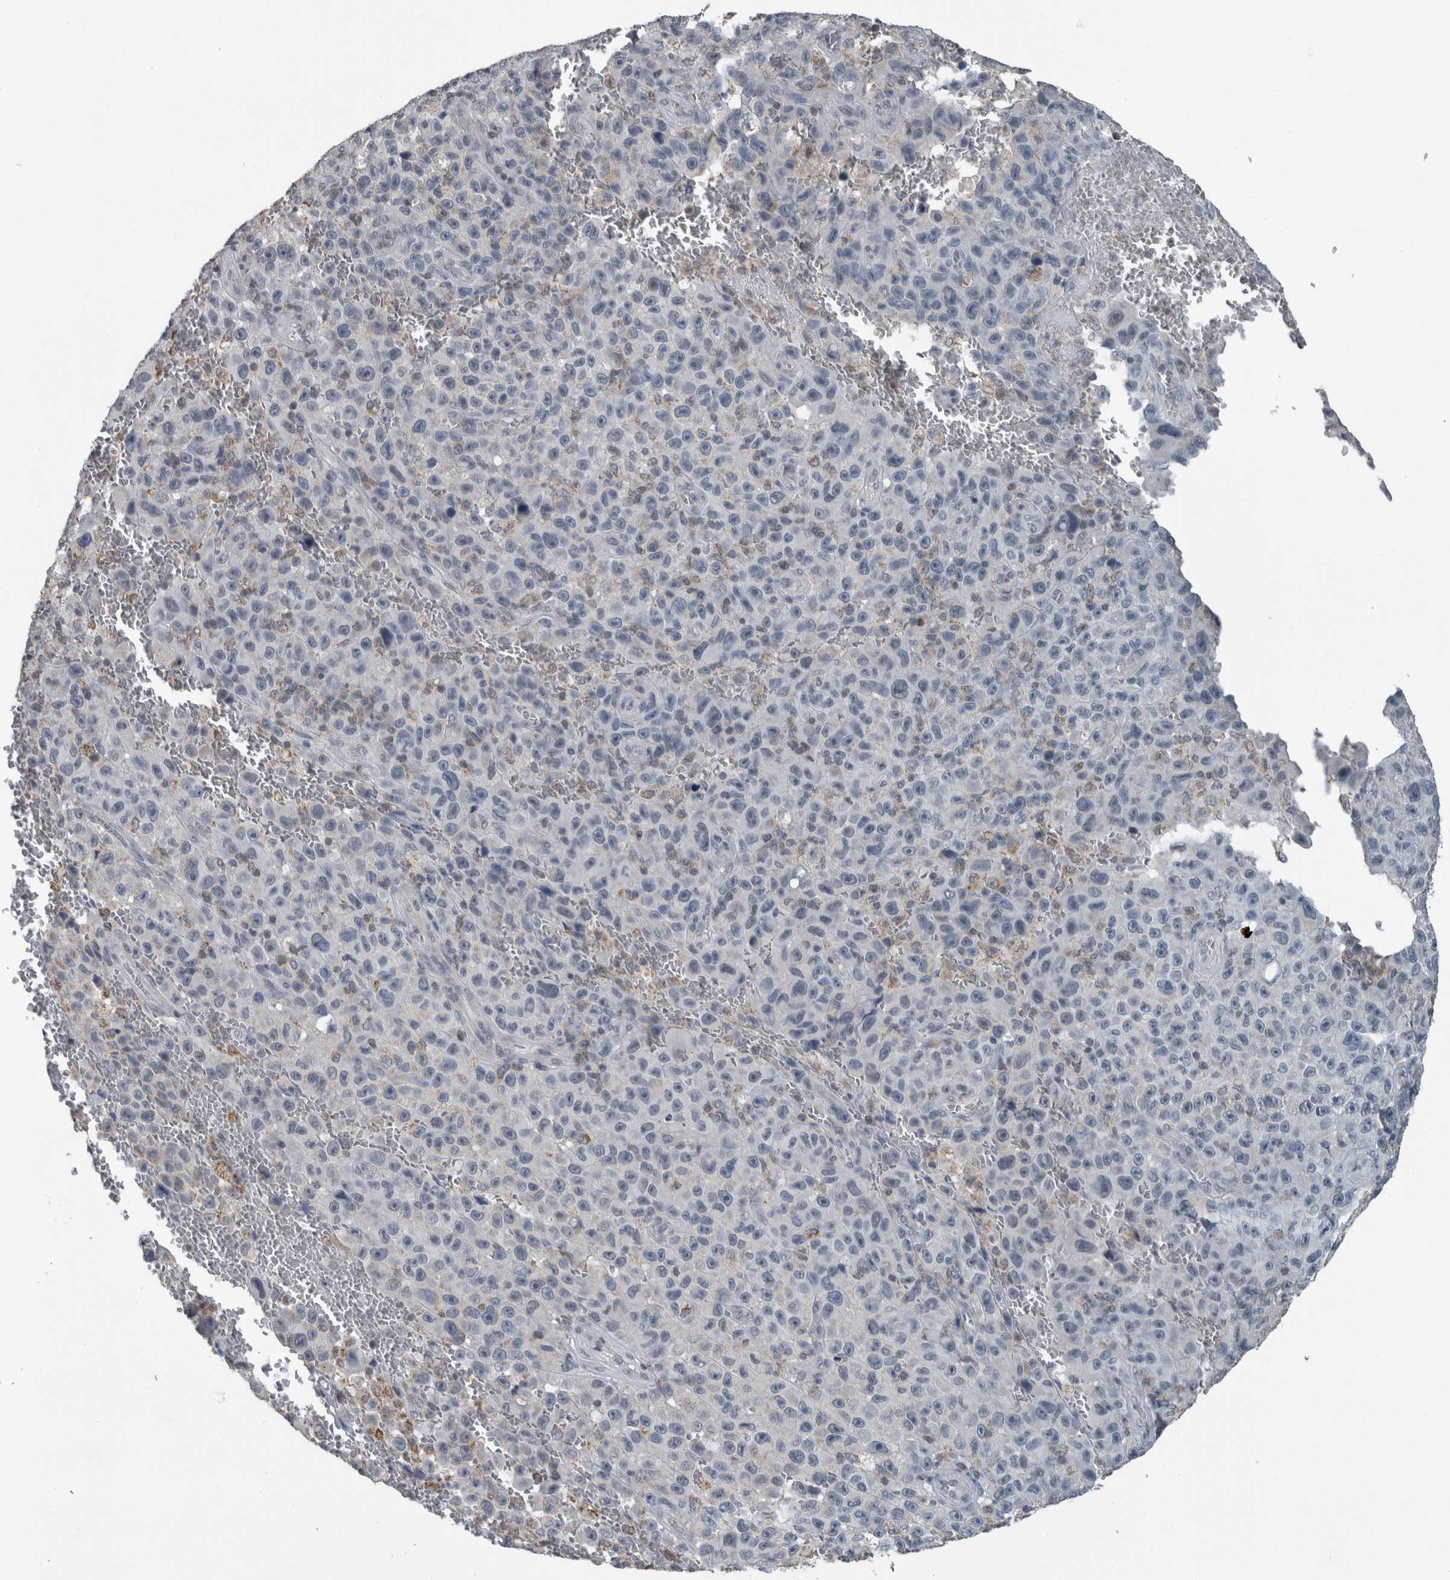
{"staining": {"intensity": "negative", "quantity": "none", "location": "none"}, "tissue": "melanoma", "cell_type": "Tumor cells", "image_type": "cancer", "snomed": [{"axis": "morphology", "description": "Malignant melanoma, NOS"}, {"axis": "topography", "description": "Skin"}], "caption": "Tumor cells are negative for protein expression in human melanoma.", "gene": "ACSF2", "patient": {"sex": "female", "age": 82}}